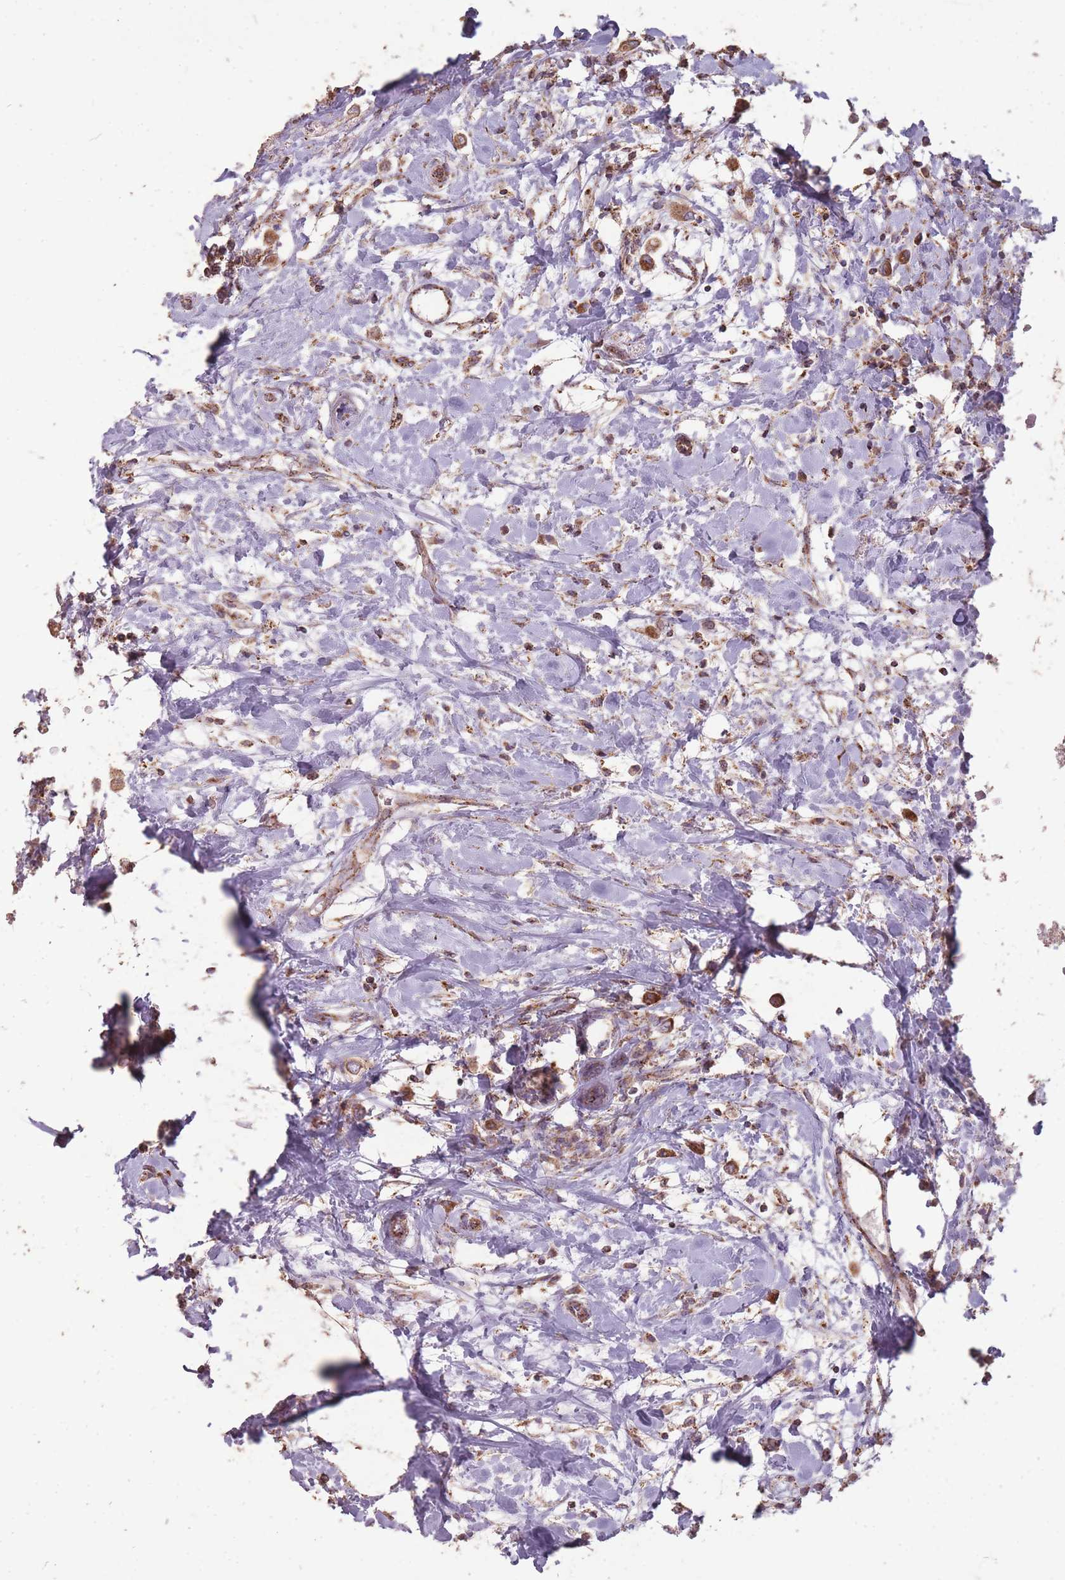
{"staining": {"intensity": "moderate", "quantity": ">75%", "location": "cytoplasmic/membranous"}, "tissue": "breast cancer", "cell_type": "Tumor cells", "image_type": "cancer", "snomed": [{"axis": "morphology", "description": "Duct carcinoma"}, {"axis": "topography", "description": "Breast"}], "caption": "Protein staining reveals moderate cytoplasmic/membranous positivity in approximately >75% of tumor cells in breast cancer (invasive ductal carcinoma). (DAB = brown stain, brightfield microscopy at high magnification).", "gene": "CNOT8", "patient": {"sex": "female", "age": 61}}